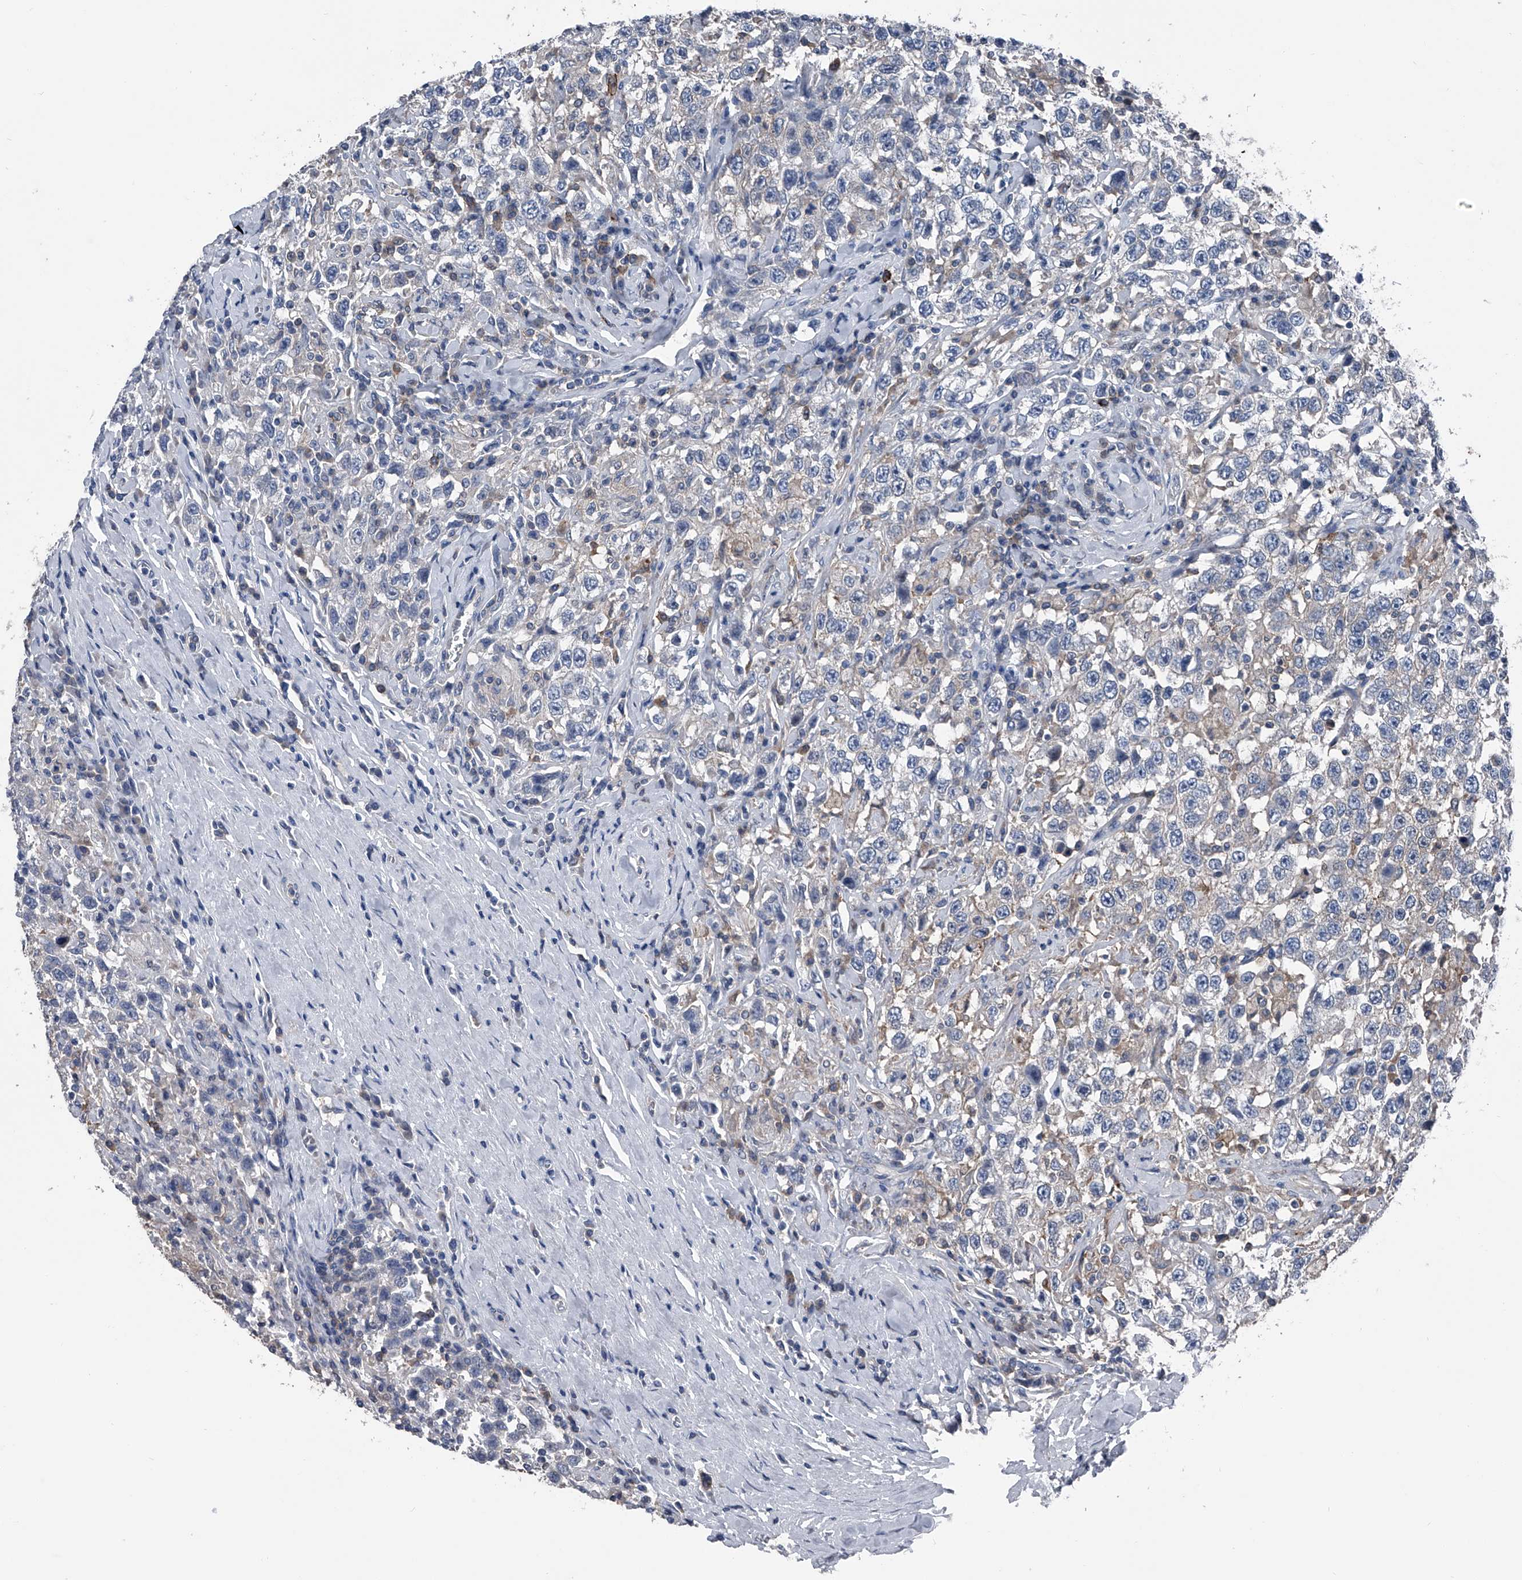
{"staining": {"intensity": "negative", "quantity": "none", "location": "none"}, "tissue": "testis cancer", "cell_type": "Tumor cells", "image_type": "cancer", "snomed": [{"axis": "morphology", "description": "Seminoma, NOS"}, {"axis": "topography", "description": "Testis"}], "caption": "An immunohistochemistry (IHC) micrograph of seminoma (testis) is shown. There is no staining in tumor cells of seminoma (testis).", "gene": "KIF13A", "patient": {"sex": "male", "age": 41}}